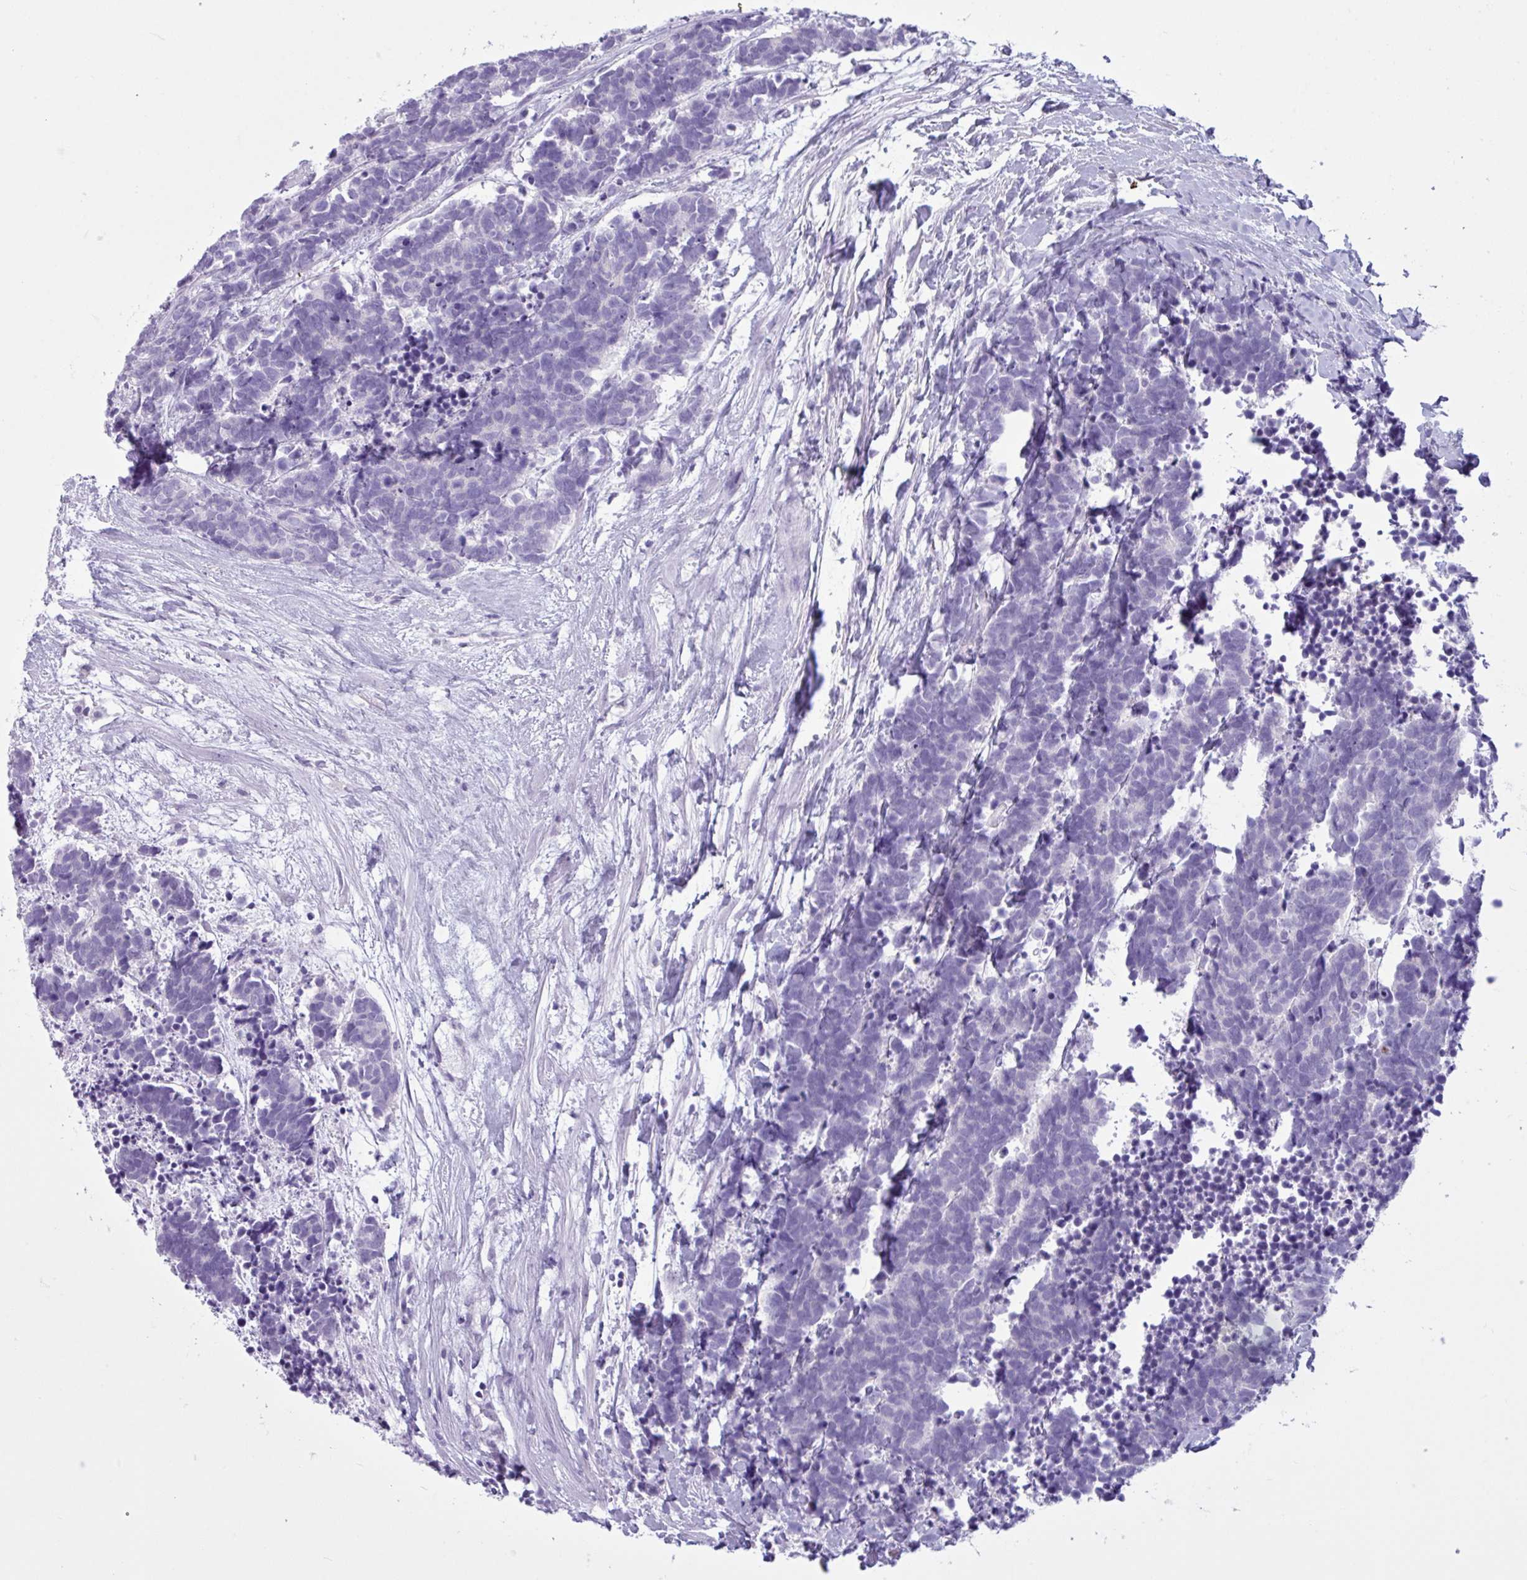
{"staining": {"intensity": "negative", "quantity": "none", "location": "none"}, "tissue": "carcinoid", "cell_type": "Tumor cells", "image_type": "cancer", "snomed": [{"axis": "morphology", "description": "Carcinoma, NOS"}, {"axis": "morphology", "description": "Carcinoid, malignant, NOS"}, {"axis": "topography", "description": "Prostate"}], "caption": "Carcinoid stained for a protein using immunohistochemistry exhibits no staining tumor cells.", "gene": "TMEM178A", "patient": {"sex": "male", "age": 57}}